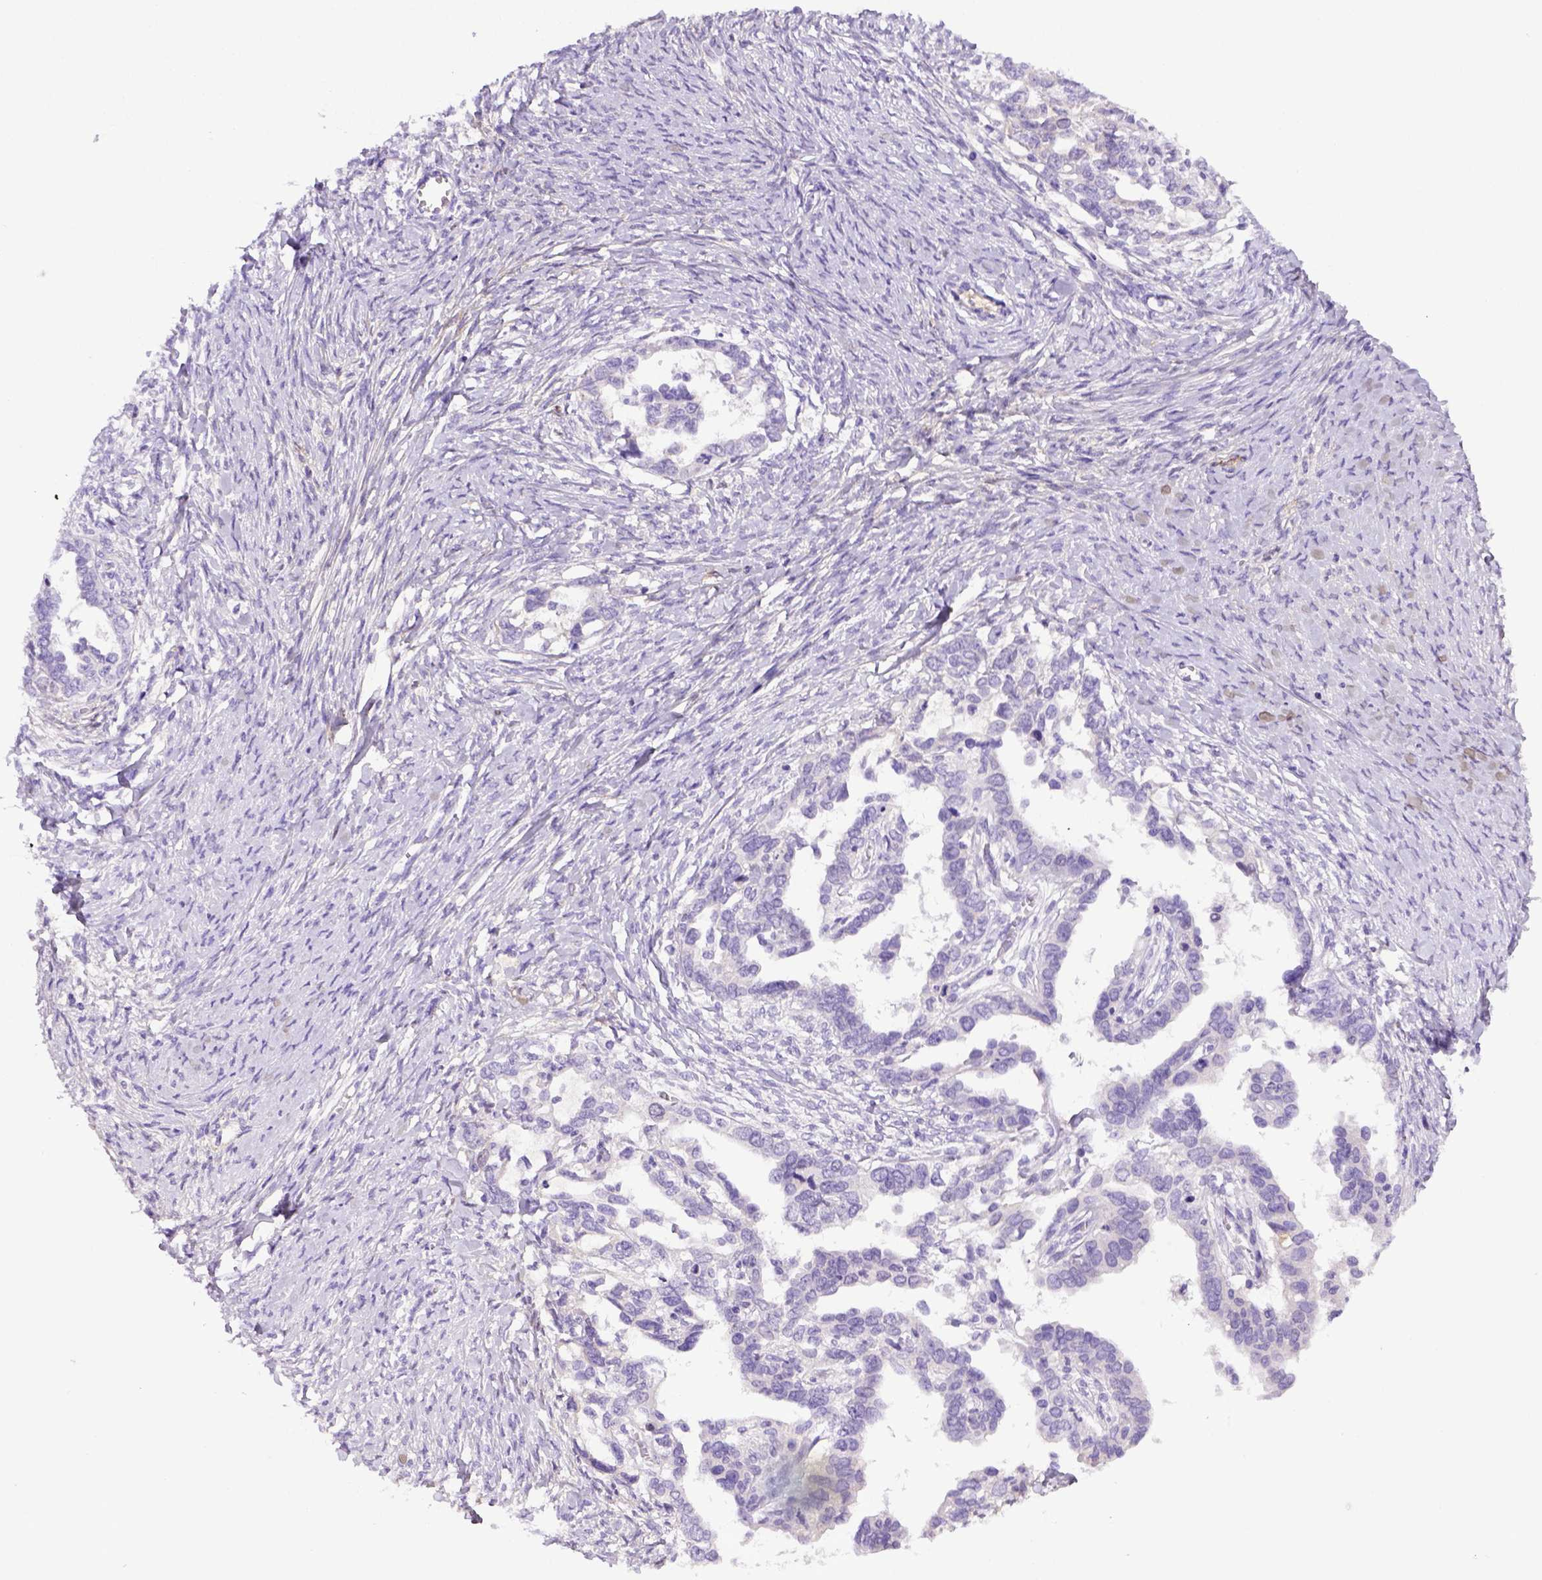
{"staining": {"intensity": "negative", "quantity": "none", "location": "none"}, "tissue": "ovarian cancer", "cell_type": "Tumor cells", "image_type": "cancer", "snomed": [{"axis": "morphology", "description": "Cystadenocarcinoma, serous, NOS"}, {"axis": "topography", "description": "Ovary"}], "caption": "Immunohistochemical staining of ovarian serous cystadenocarcinoma shows no significant expression in tumor cells.", "gene": "ITIH4", "patient": {"sex": "female", "age": 69}}